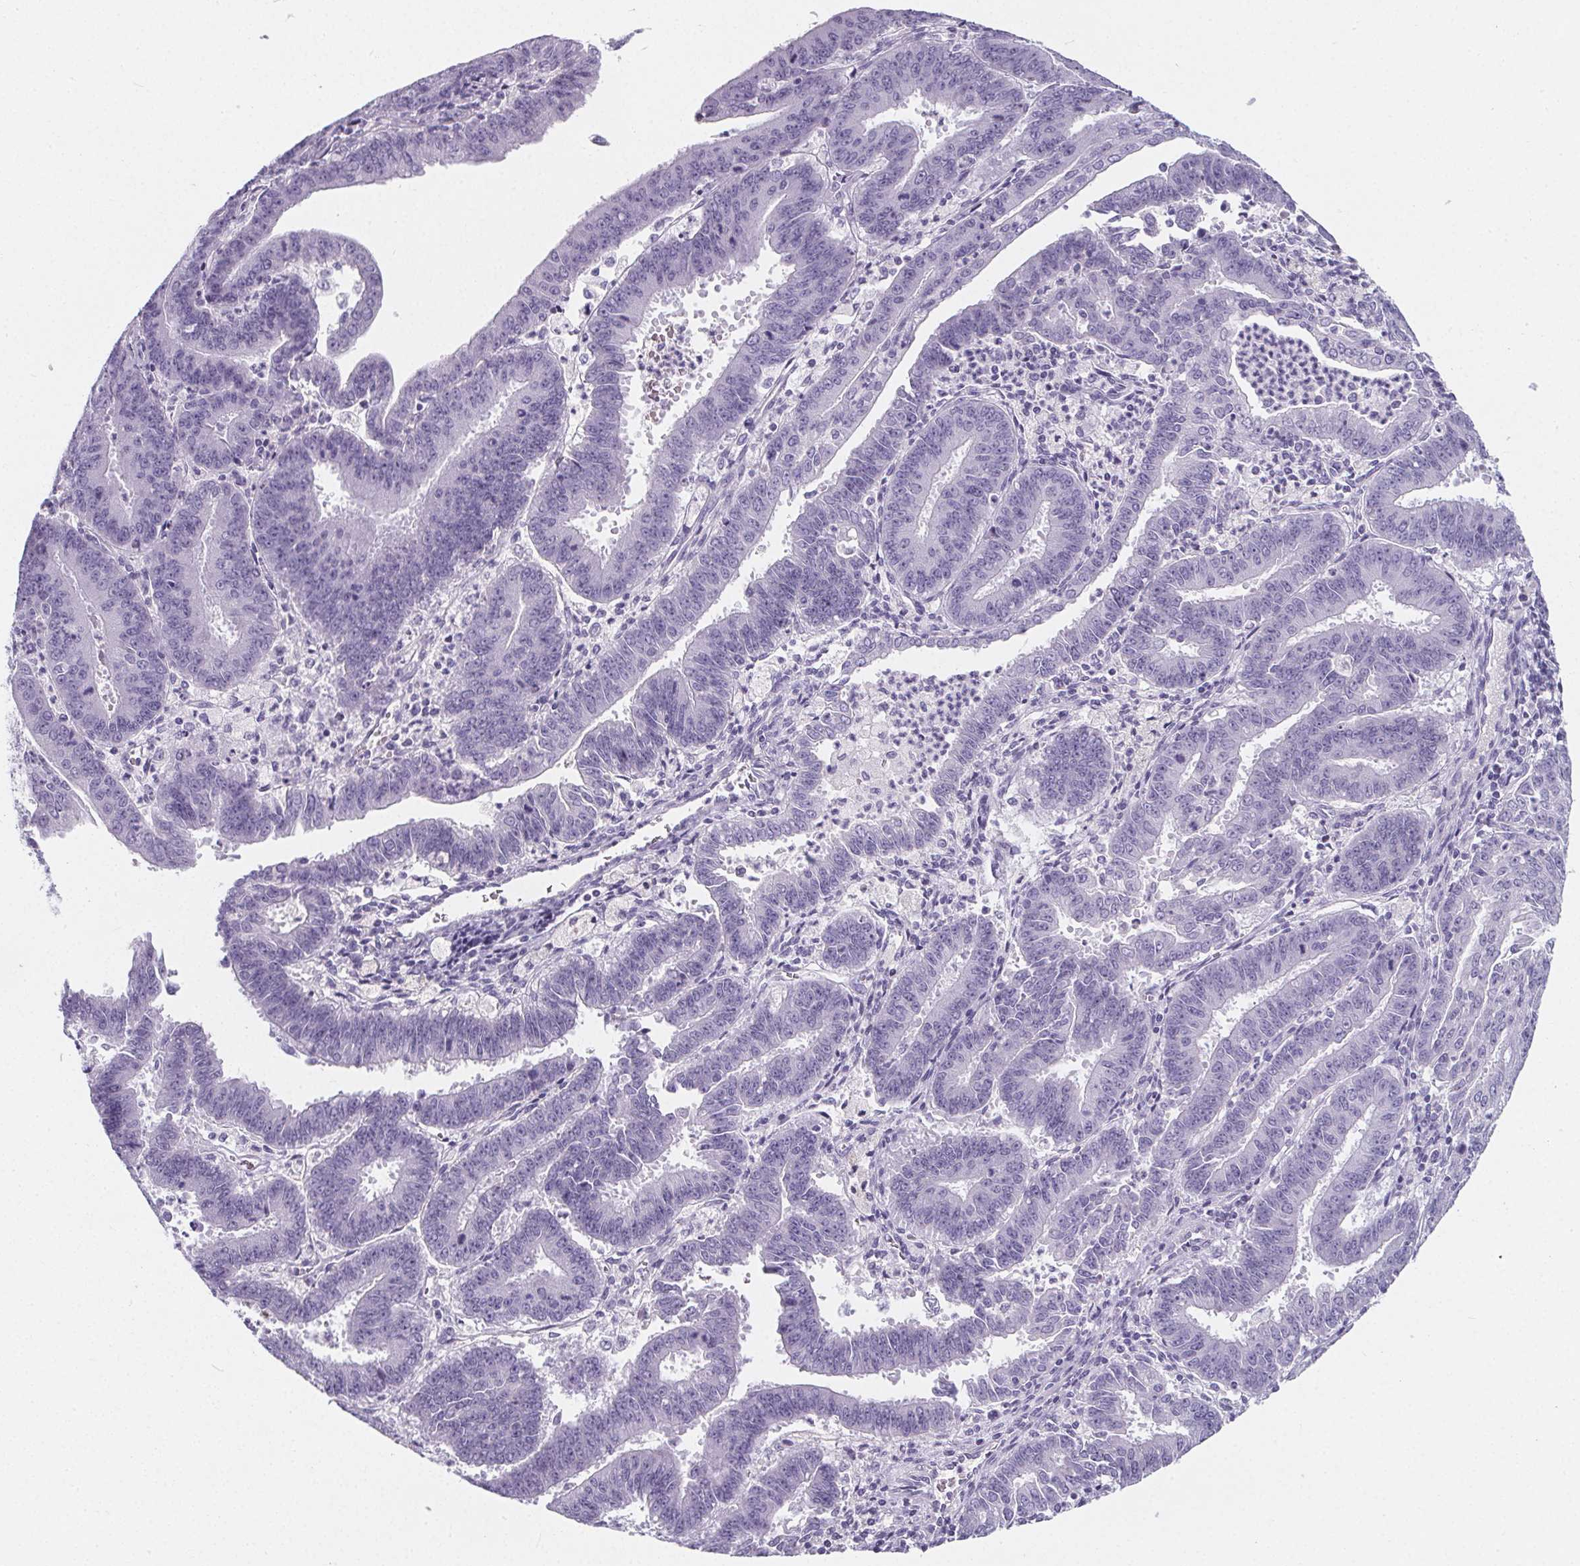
{"staining": {"intensity": "negative", "quantity": "none", "location": "none"}, "tissue": "endometrial cancer", "cell_type": "Tumor cells", "image_type": "cancer", "snomed": [{"axis": "morphology", "description": "Adenocarcinoma, NOS"}, {"axis": "topography", "description": "Endometrium"}], "caption": "Immunohistochemistry (IHC) image of endometrial cancer (adenocarcinoma) stained for a protein (brown), which reveals no expression in tumor cells. (DAB (3,3'-diaminobenzidine) immunohistochemistry visualized using brightfield microscopy, high magnification).", "gene": "ADRB1", "patient": {"sex": "female", "age": 73}}